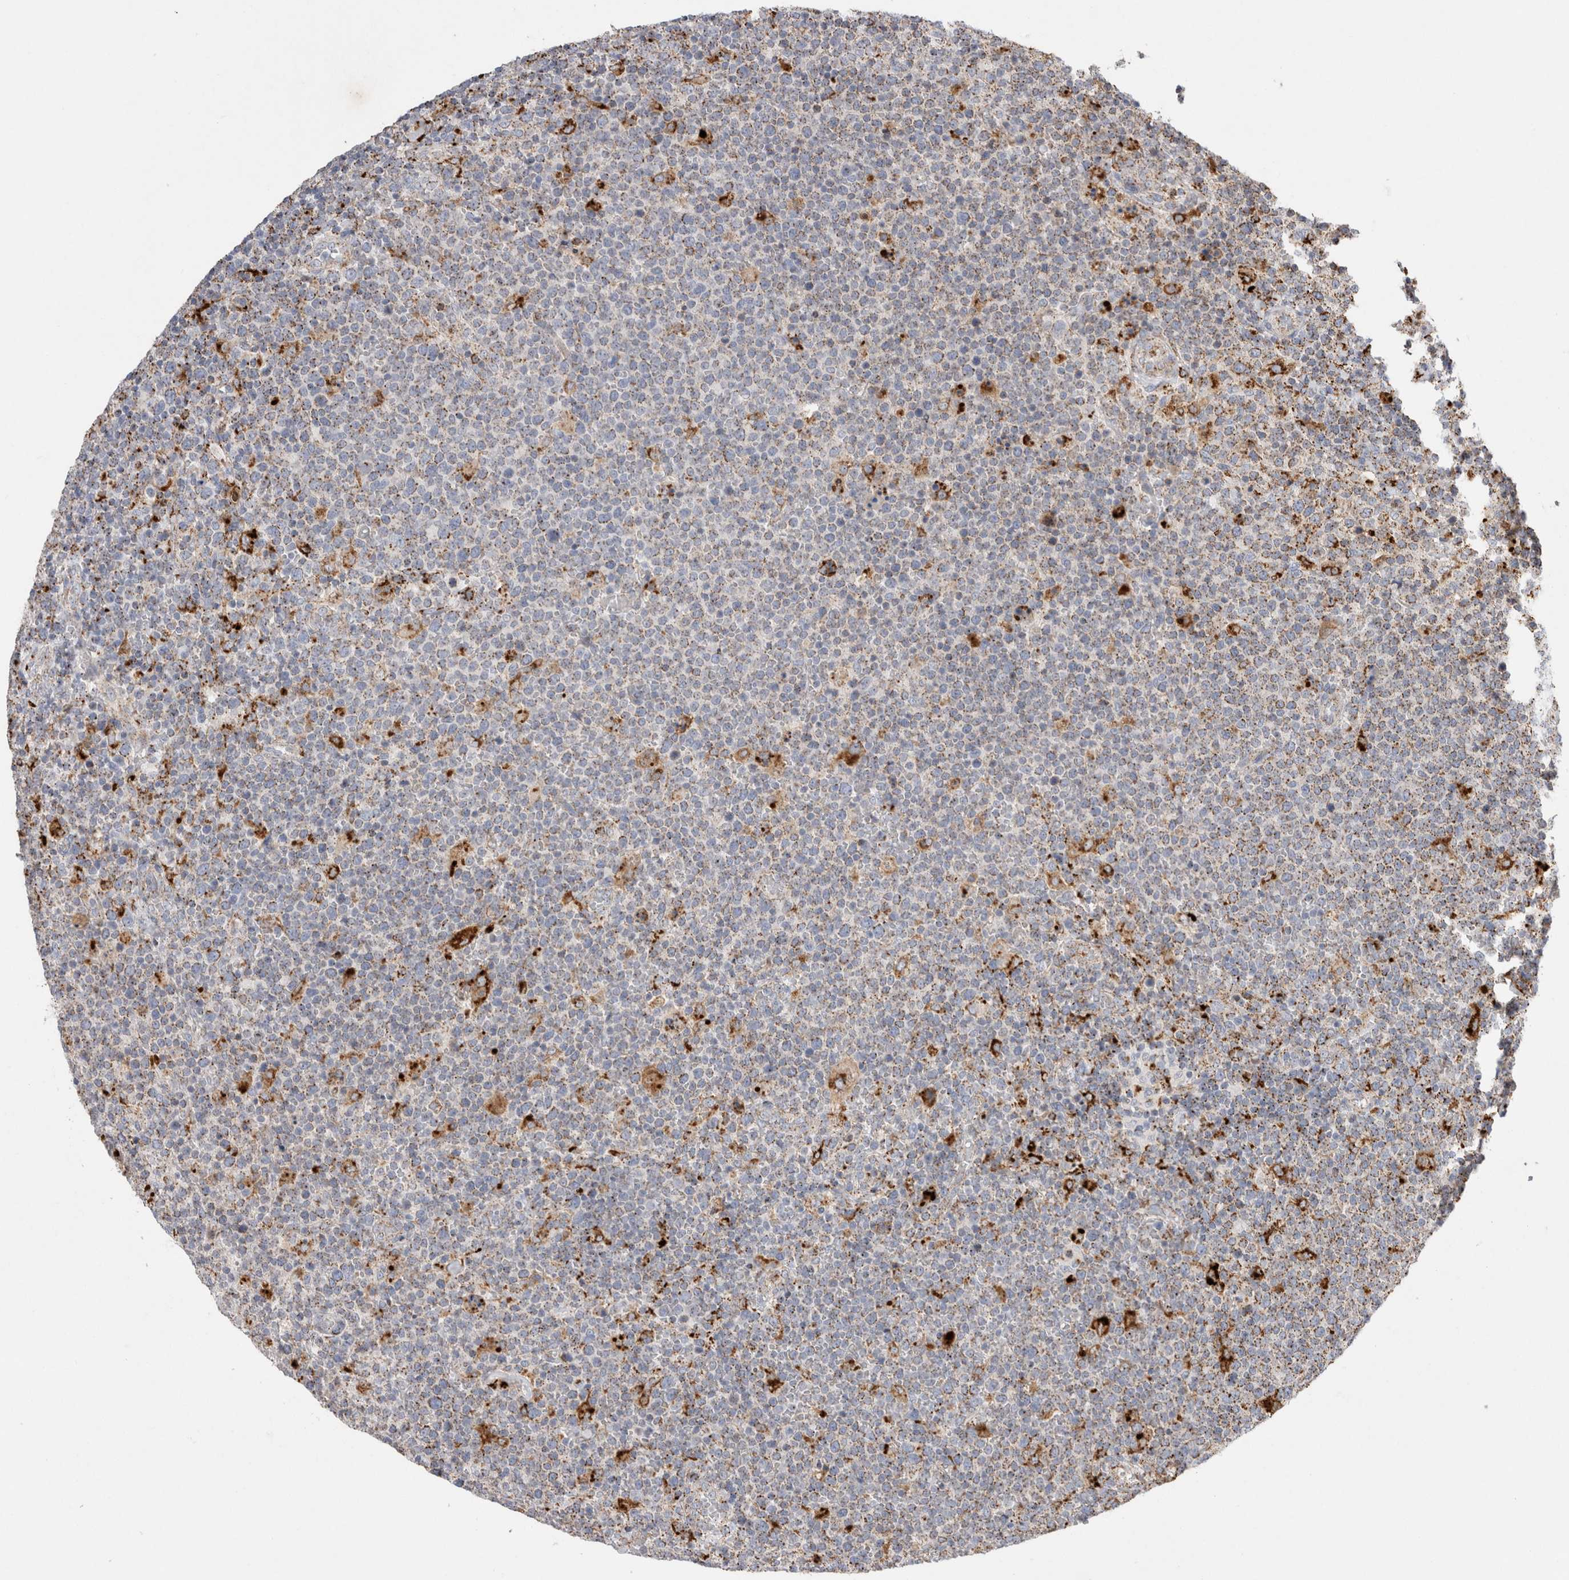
{"staining": {"intensity": "moderate", "quantity": "<25%", "location": "cytoplasmic/membranous"}, "tissue": "lymphoma", "cell_type": "Tumor cells", "image_type": "cancer", "snomed": [{"axis": "morphology", "description": "Malignant lymphoma, non-Hodgkin's type, High grade"}, {"axis": "topography", "description": "Lymph node"}], "caption": "There is low levels of moderate cytoplasmic/membranous staining in tumor cells of lymphoma, as demonstrated by immunohistochemical staining (brown color).", "gene": "CTSA", "patient": {"sex": "male", "age": 61}}